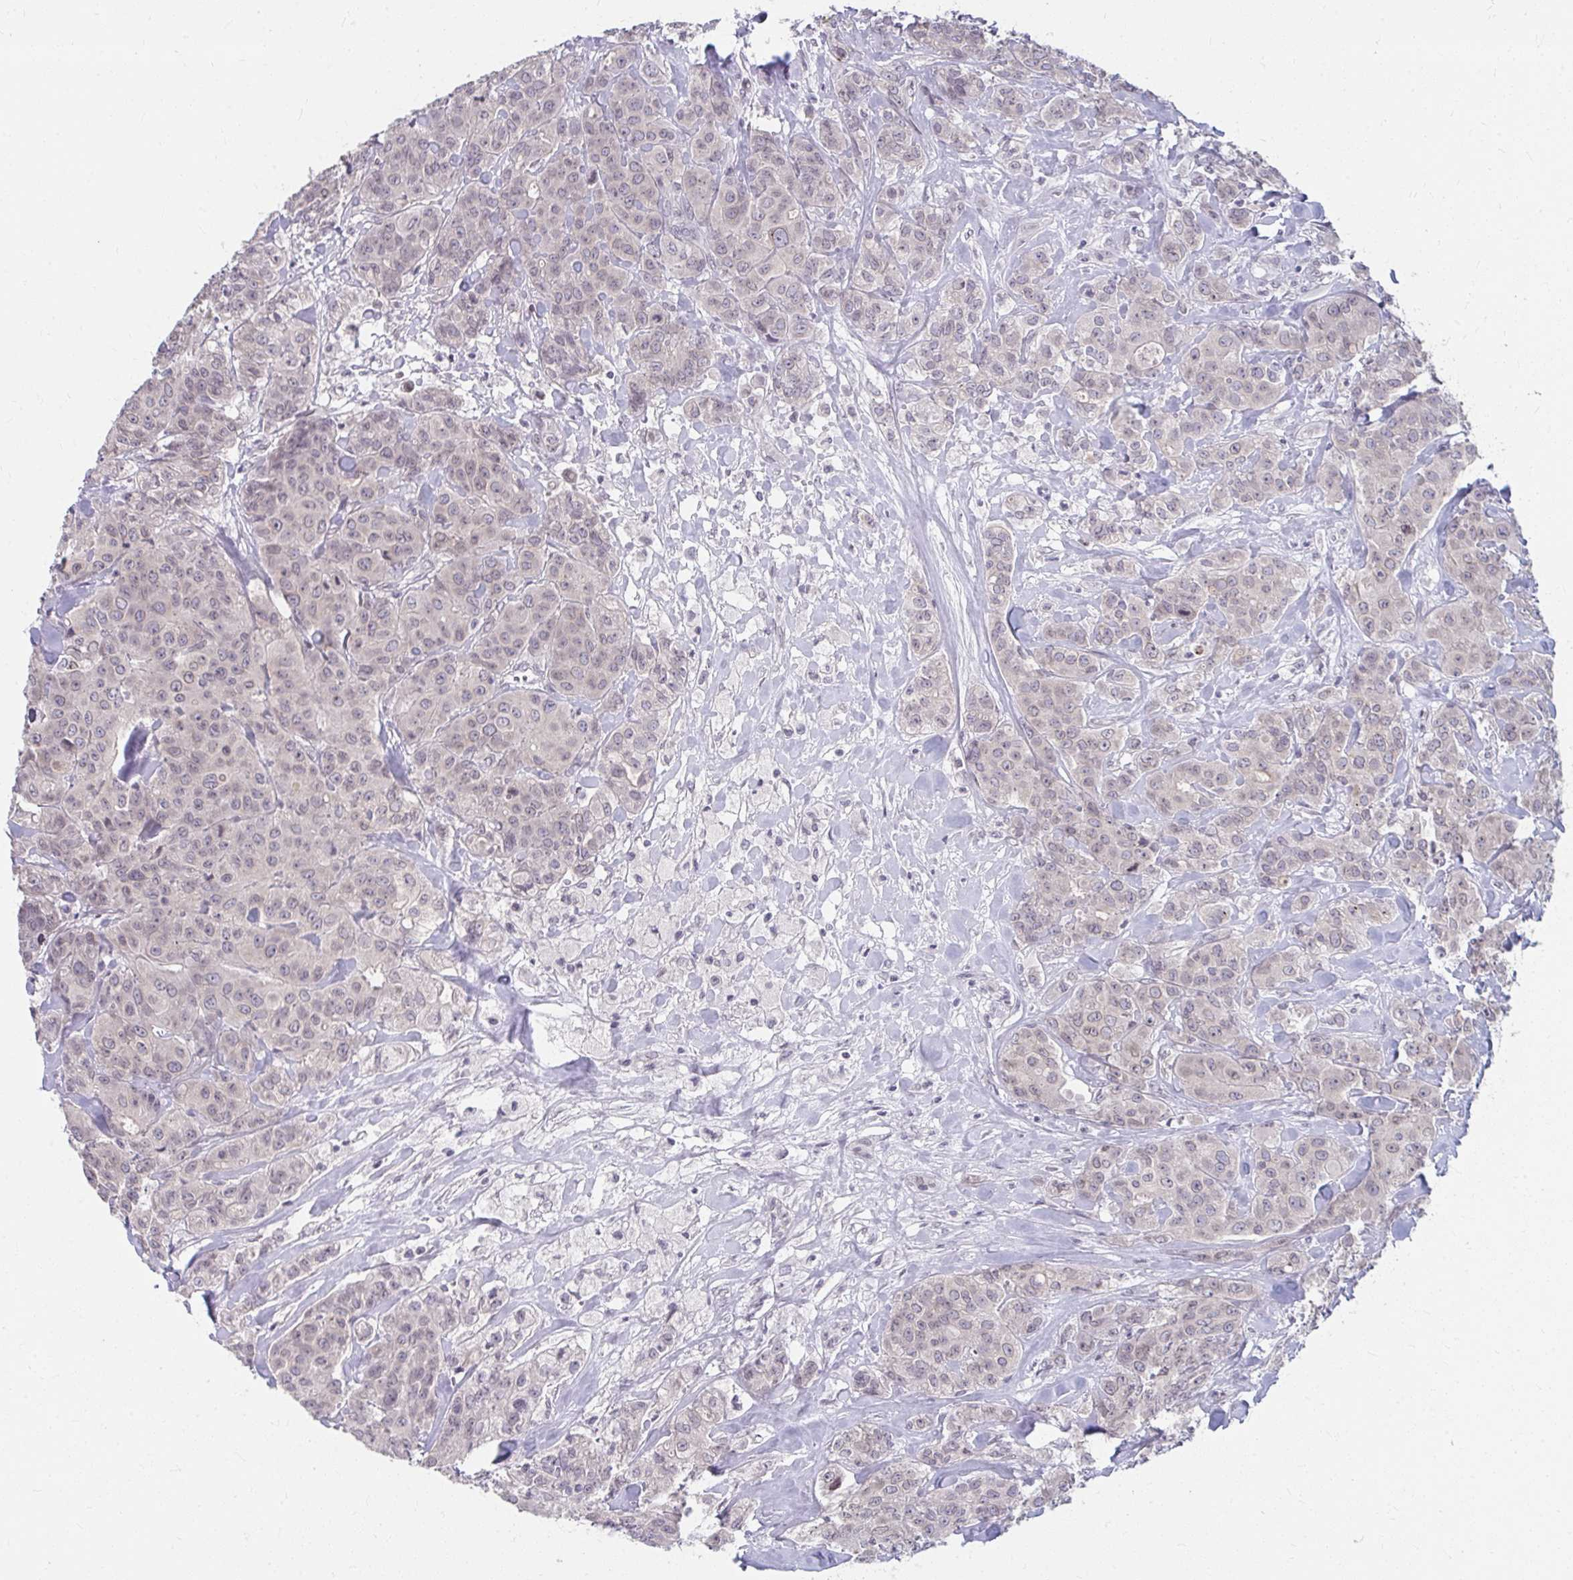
{"staining": {"intensity": "negative", "quantity": "none", "location": "none"}, "tissue": "breast cancer", "cell_type": "Tumor cells", "image_type": "cancer", "snomed": [{"axis": "morphology", "description": "Normal tissue, NOS"}, {"axis": "morphology", "description": "Duct carcinoma"}, {"axis": "topography", "description": "Breast"}], "caption": "Tumor cells show no significant protein staining in breast cancer.", "gene": "NUP133", "patient": {"sex": "female", "age": 43}}